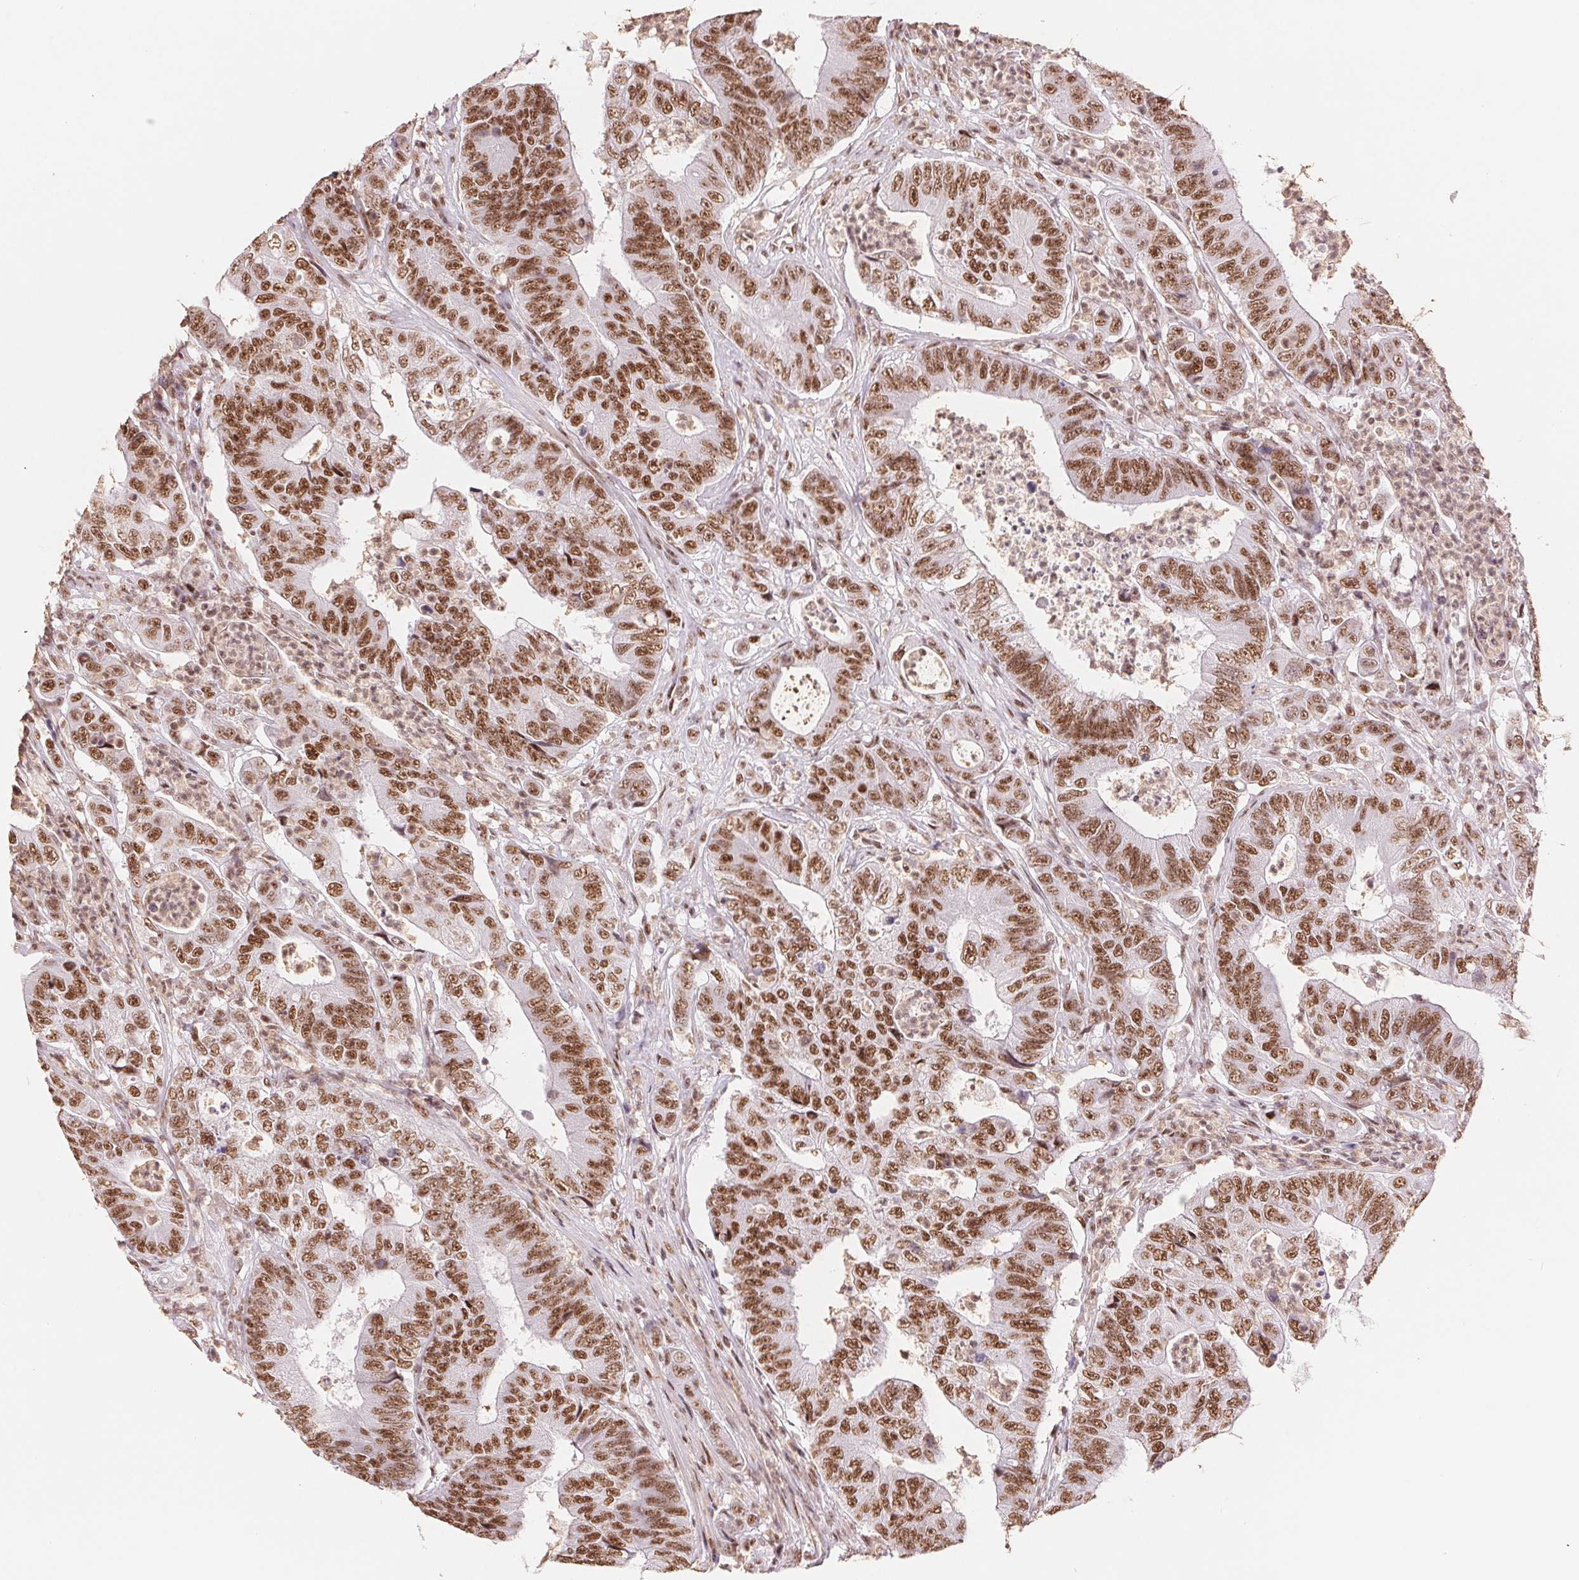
{"staining": {"intensity": "strong", "quantity": ">75%", "location": "nuclear"}, "tissue": "colorectal cancer", "cell_type": "Tumor cells", "image_type": "cancer", "snomed": [{"axis": "morphology", "description": "Adenocarcinoma, NOS"}, {"axis": "topography", "description": "Colon"}], "caption": "Immunohistochemistry of human adenocarcinoma (colorectal) shows high levels of strong nuclear staining in approximately >75% of tumor cells.", "gene": "SREK1", "patient": {"sex": "female", "age": 48}}